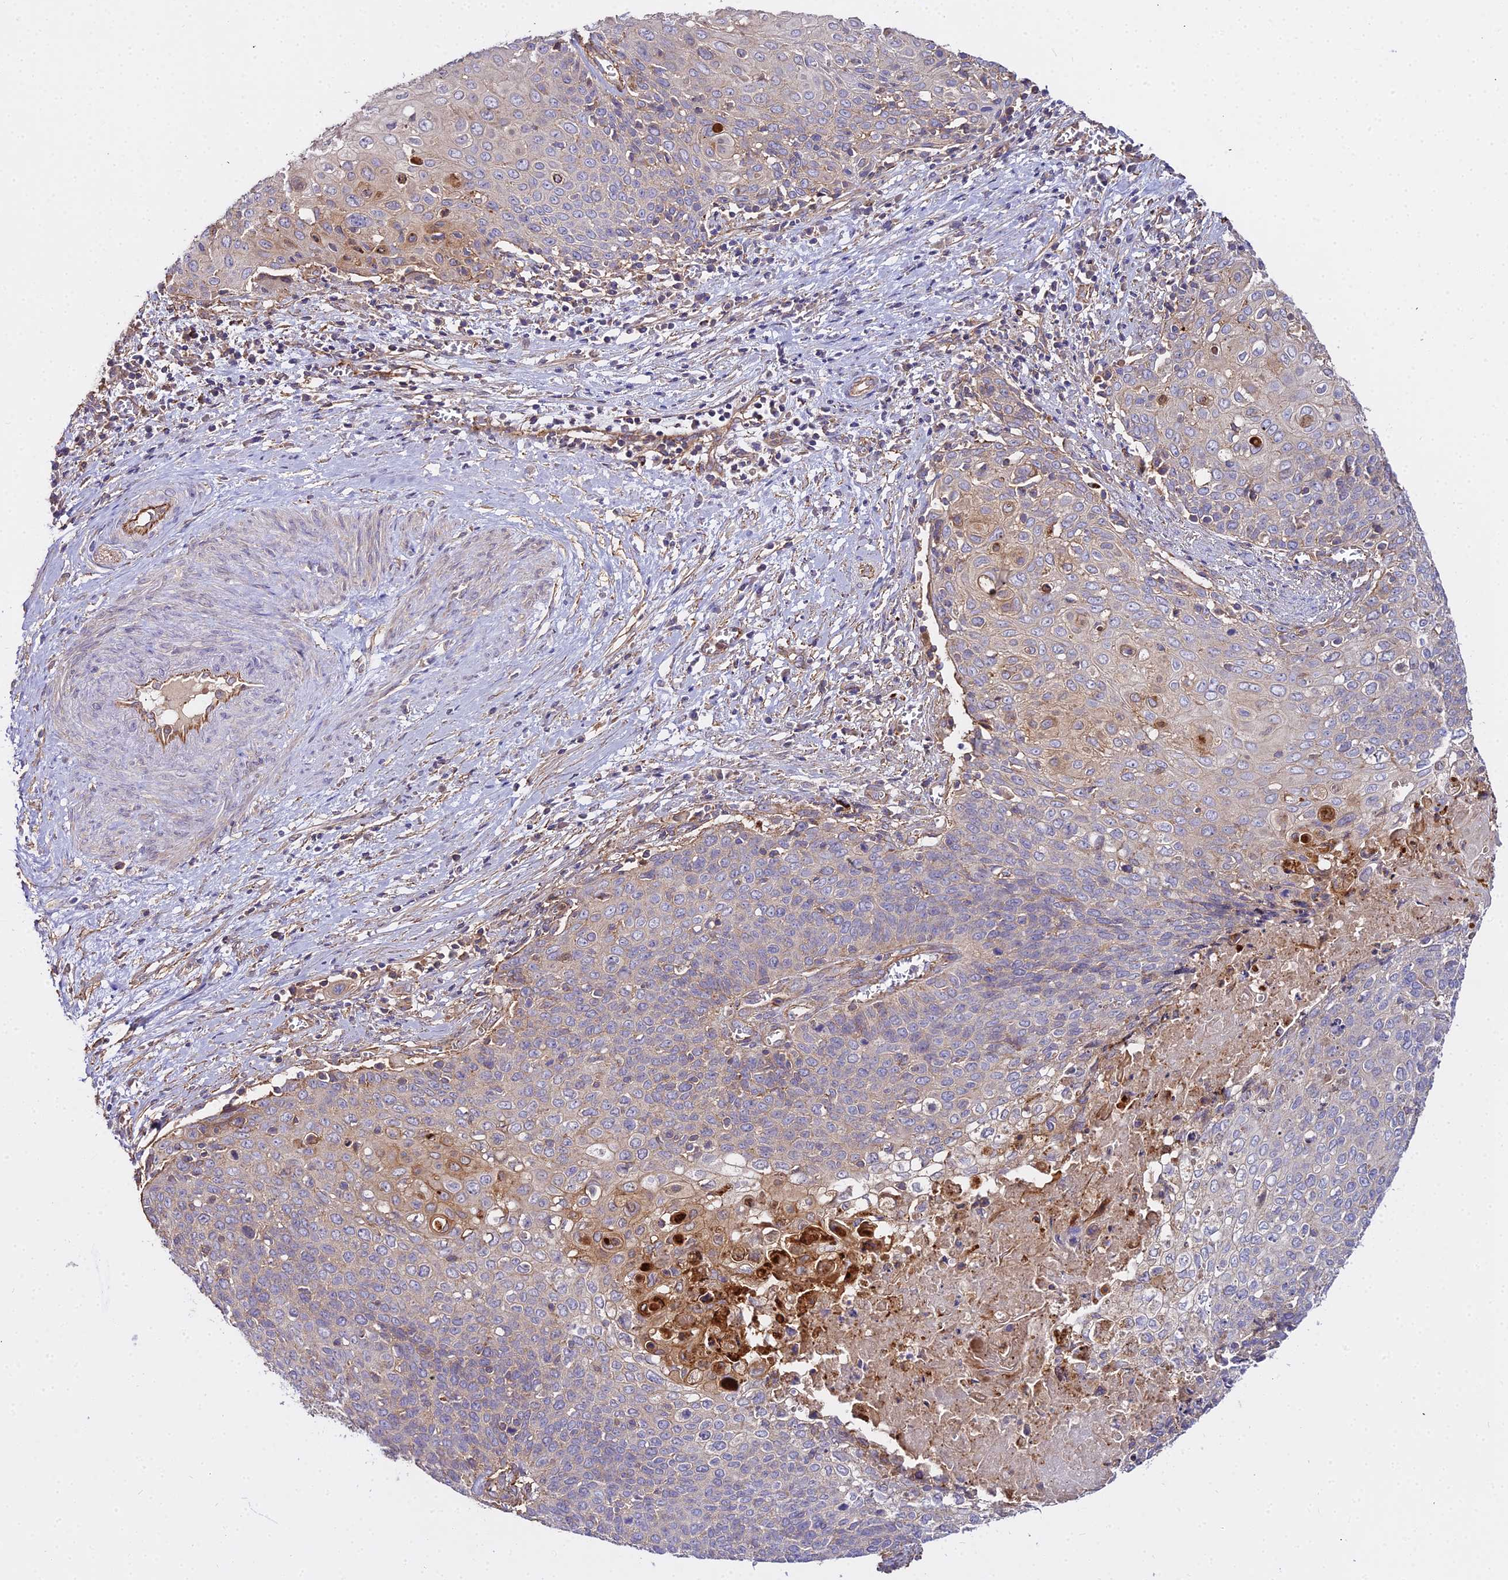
{"staining": {"intensity": "negative", "quantity": "none", "location": "none"}, "tissue": "cervical cancer", "cell_type": "Tumor cells", "image_type": "cancer", "snomed": [{"axis": "morphology", "description": "Squamous cell carcinoma, NOS"}, {"axis": "topography", "description": "Cervix"}], "caption": "A histopathology image of human squamous cell carcinoma (cervical) is negative for staining in tumor cells.", "gene": "GLYAT", "patient": {"sex": "female", "age": 39}}